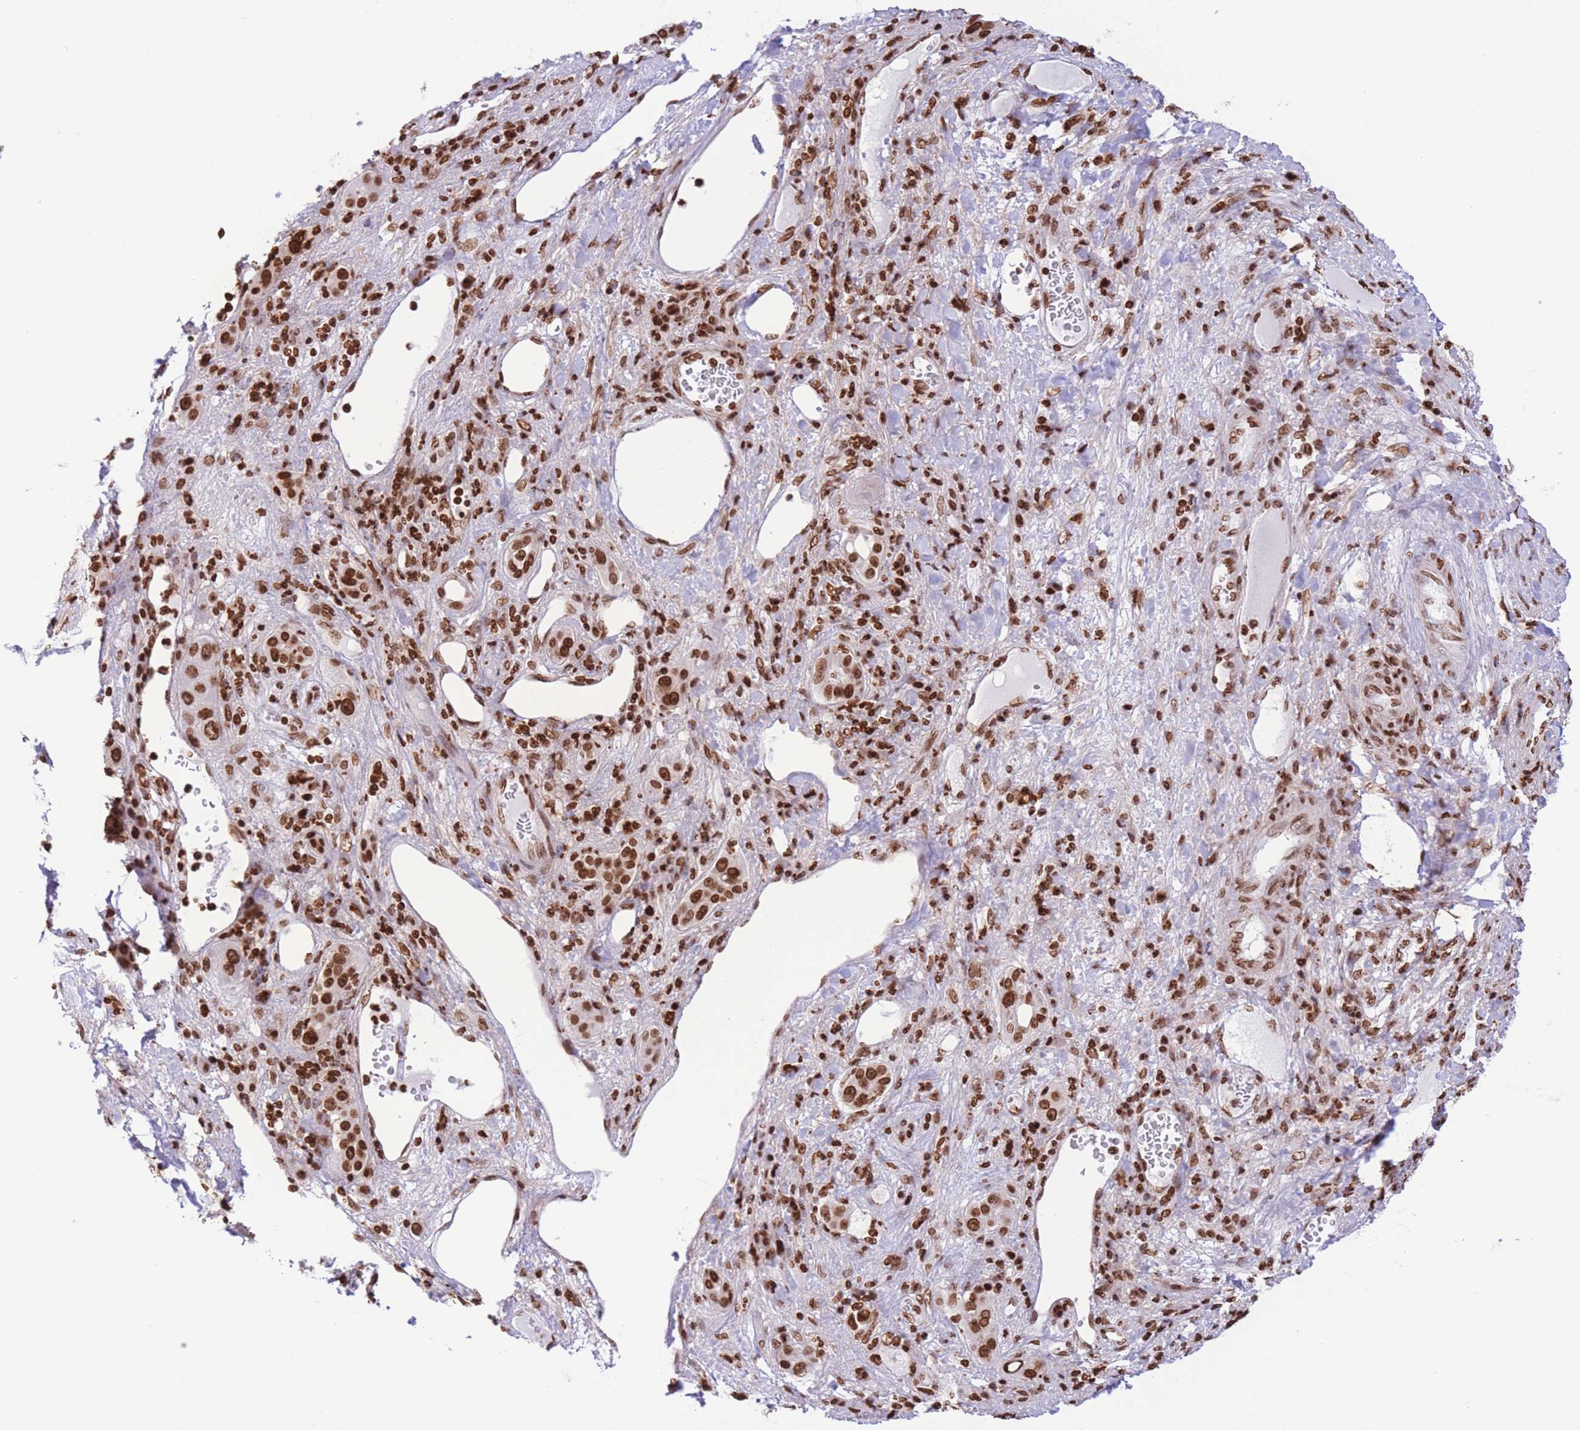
{"staining": {"intensity": "strong", "quantity": ">75%", "location": "nuclear"}, "tissue": "liver cancer", "cell_type": "Tumor cells", "image_type": "cancer", "snomed": [{"axis": "morphology", "description": "Carcinoma, Hepatocellular, NOS"}, {"axis": "topography", "description": "Liver"}], "caption": "Approximately >75% of tumor cells in human liver cancer (hepatocellular carcinoma) reveal strong nuclear protein positivity as visualized by brown immunohistochemical staining.", "gene": "H2BC11", "patient": {"sex": "female", "age": 73}}